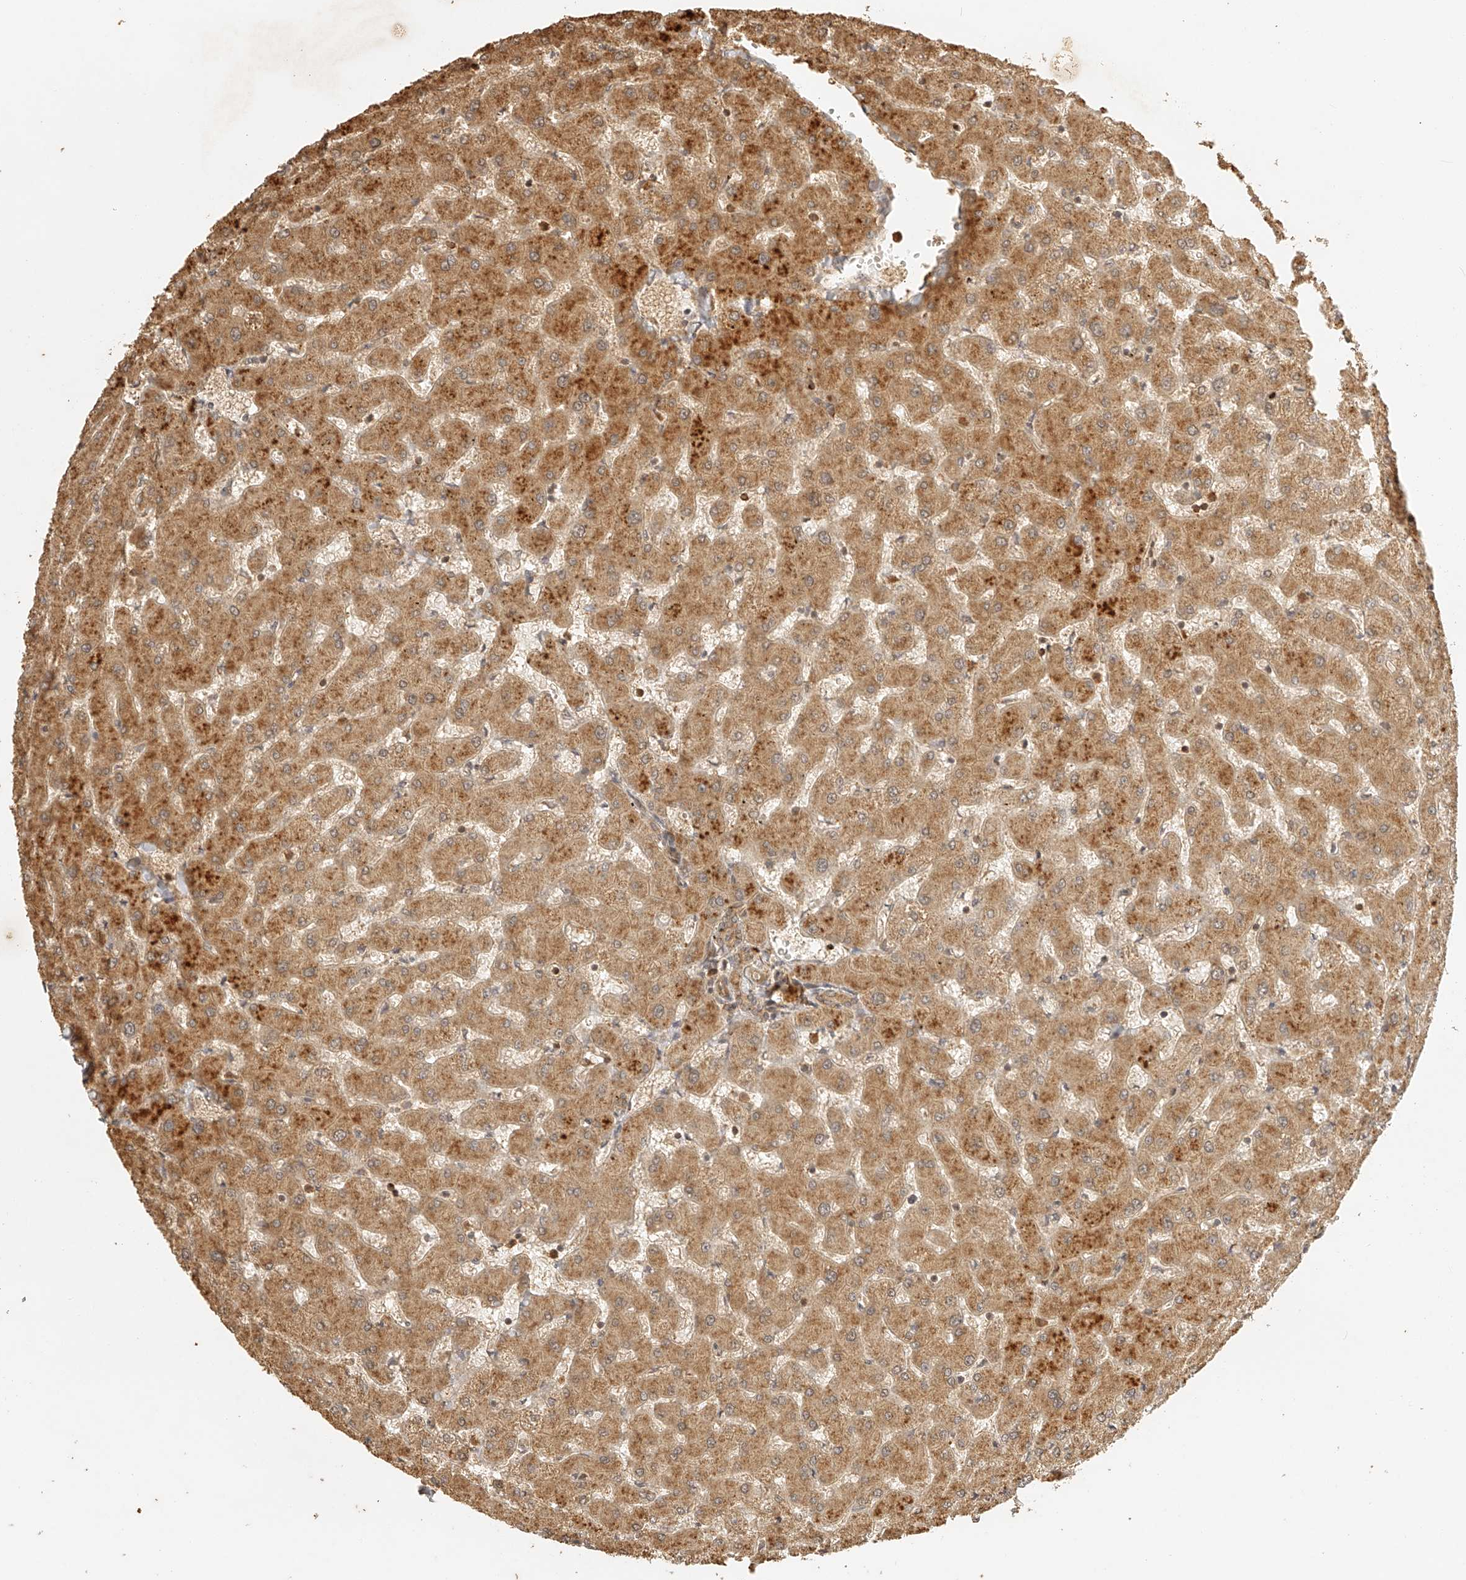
{"staining": {"intensity": "weak", "quantity": ">75%", "location": "cytoplasmic/membranous"}, "tissue": "liver", "cell_type": "Cholangiocytes", "image_type": "normal", "snomed": [{"axis": "morphology", "description": "Normal tissue, NOS"}, {"axis": "topography", "description": "Liver"}], "caption": "Liver stained with a brown dye displays weak cytoplasmic/membranous positive expression in approximately >75% of cholangiocytes.", "gene": "BCL2L11", "patient": {"sex": "female", "age": 63}}